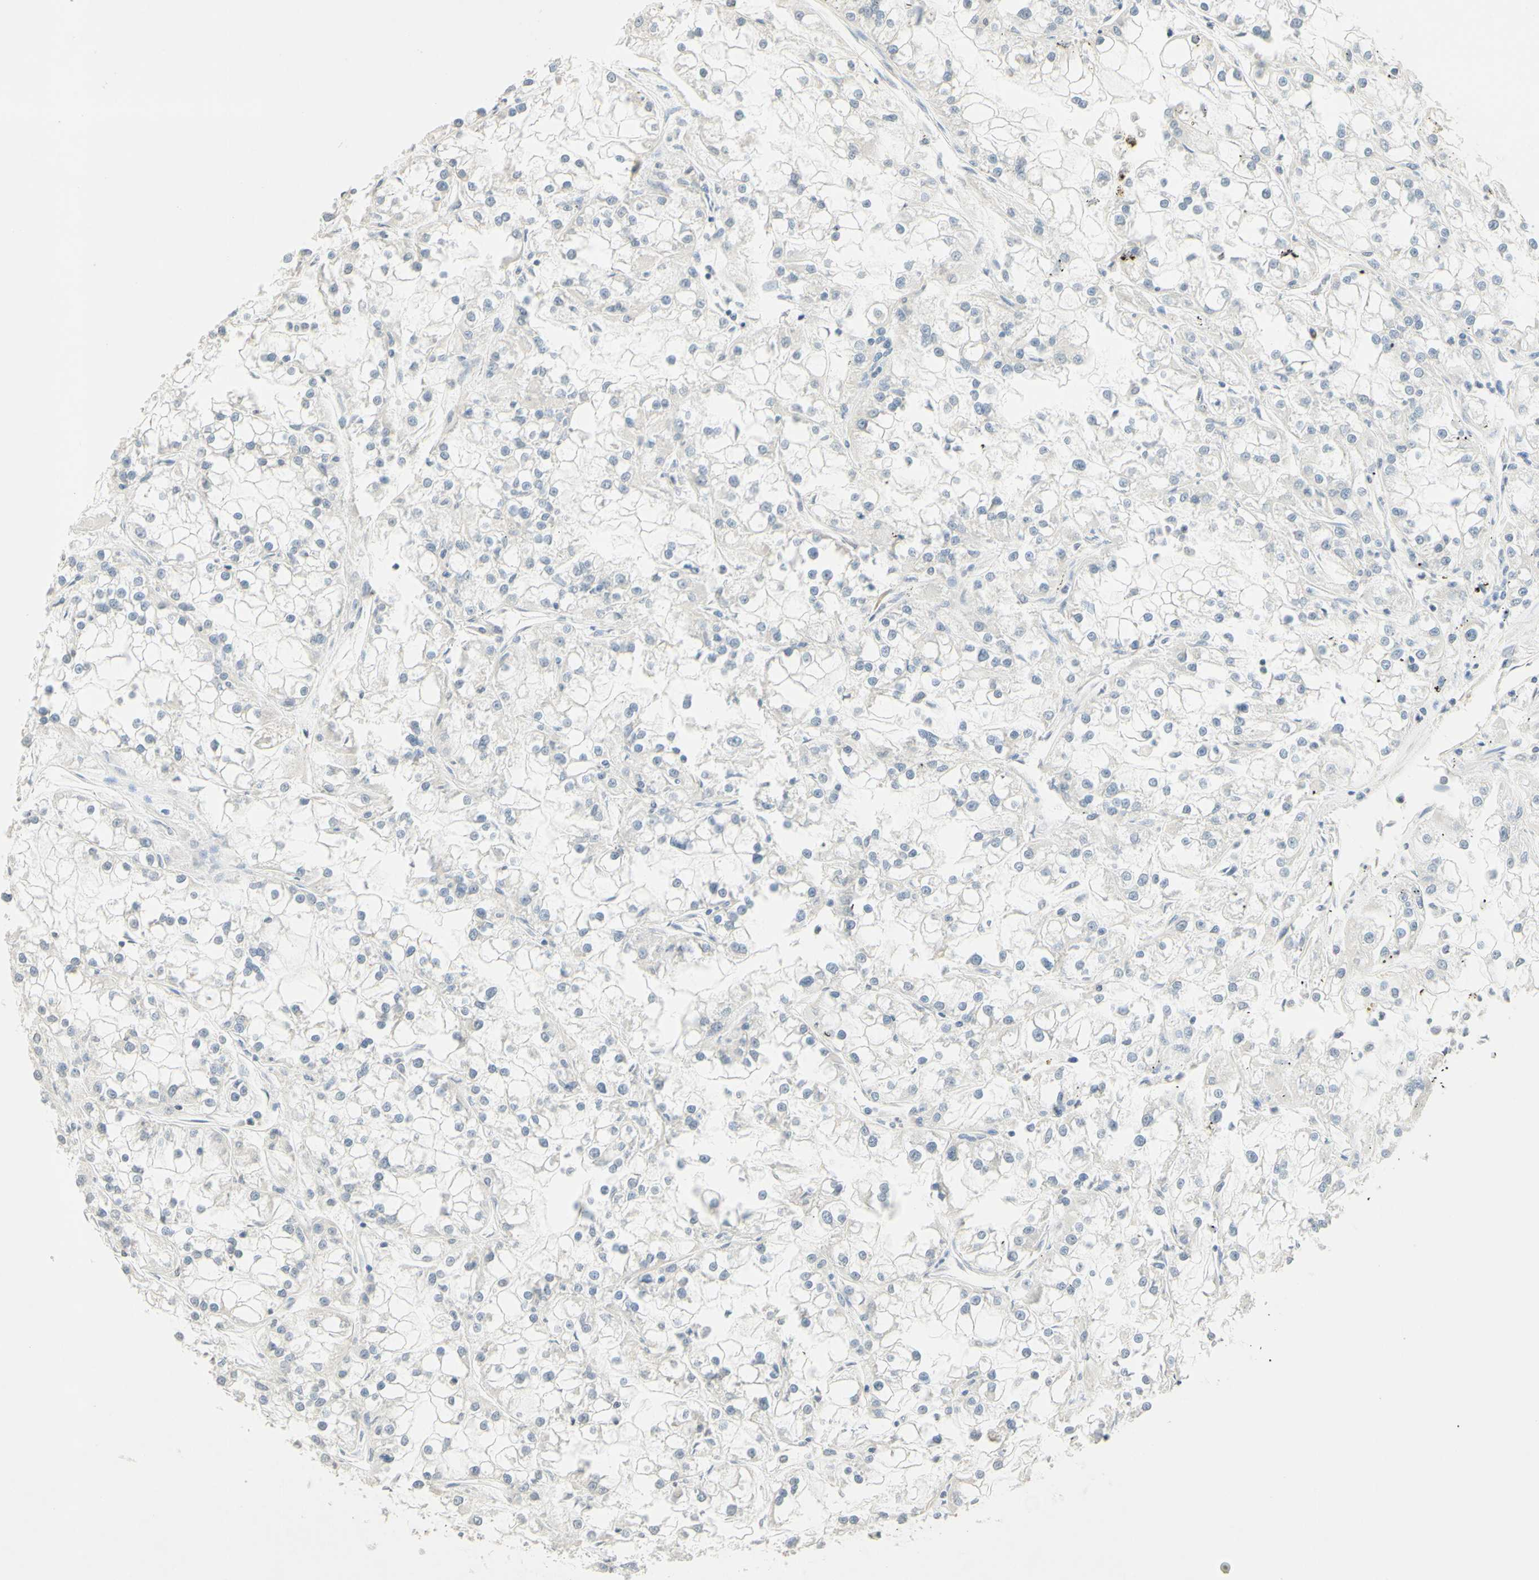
{"staining": {"intensity": "negative", "quantity": "none", "location": "none"}, "tissue": "renal cancer", "cell_type": "Tumor cells", "image_type": "cancer", "snomed": [{"axis": "morphology", "description": "Adenocarcinoma, NOS"}, {"axis": "topography", "description": "Kidney"}], "caption": "This is an immunohistochemistry image of renal cancer. There is no positivity in tumor cells.", "gene": "MAG", "patient": {"sex": "female", "age": 52}}